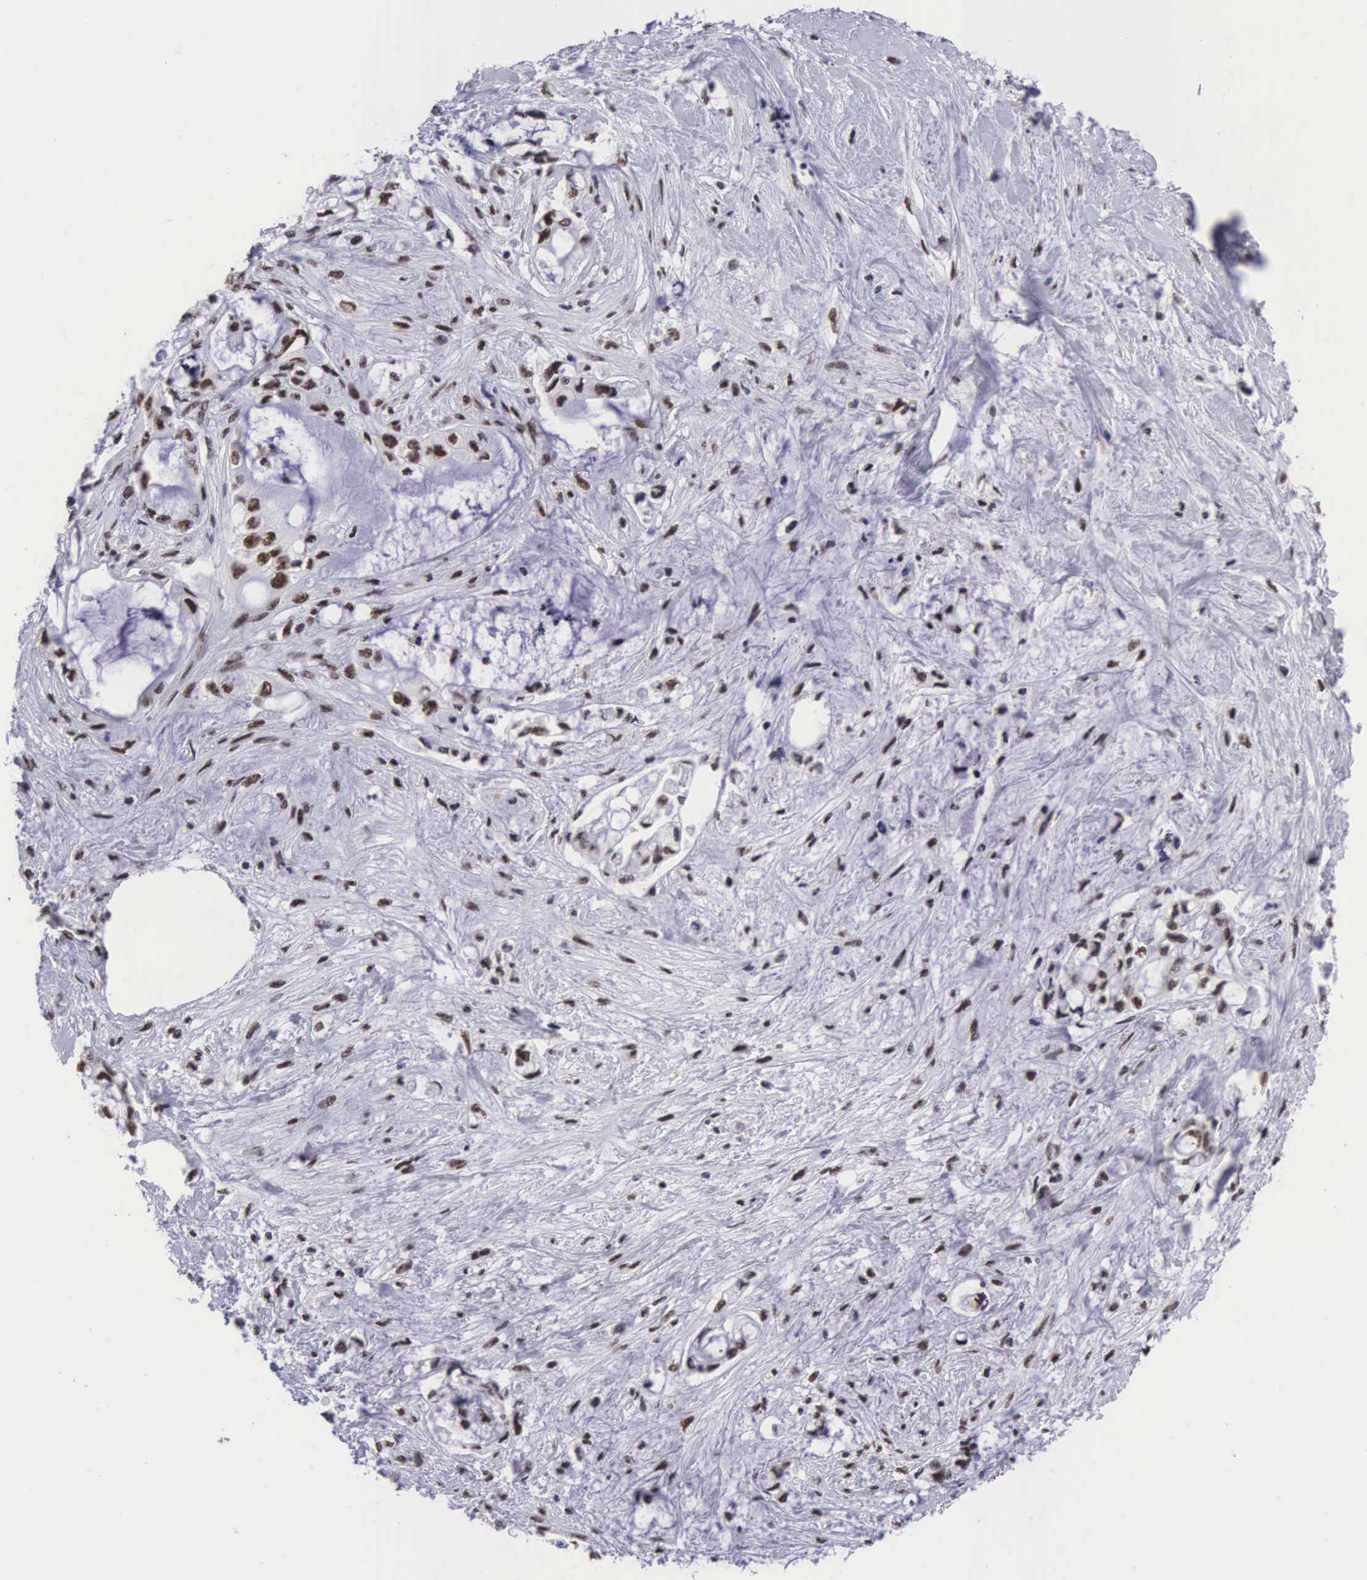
{"staining": {"intensity": "moderate", "quantity": ">75%", "location": "nuclear"}, "tissue": "pancreatic cancer", "cell_type": "Tumor cells", "image_type": "cancer", "snomed": [{"axis": "morphology", "description": "Adenocarcinoma, NOS"}, {"axis": "topography", "description": "Pancreas"}], "caption": "Moderate nuclear staining for a protein is identified in approximately >75% of tumor cells of pancreatic cancer (adenocarcinoma) using IHC.", "gene": "SF3A1", "patient": {"sex": "female", "age": 70}}